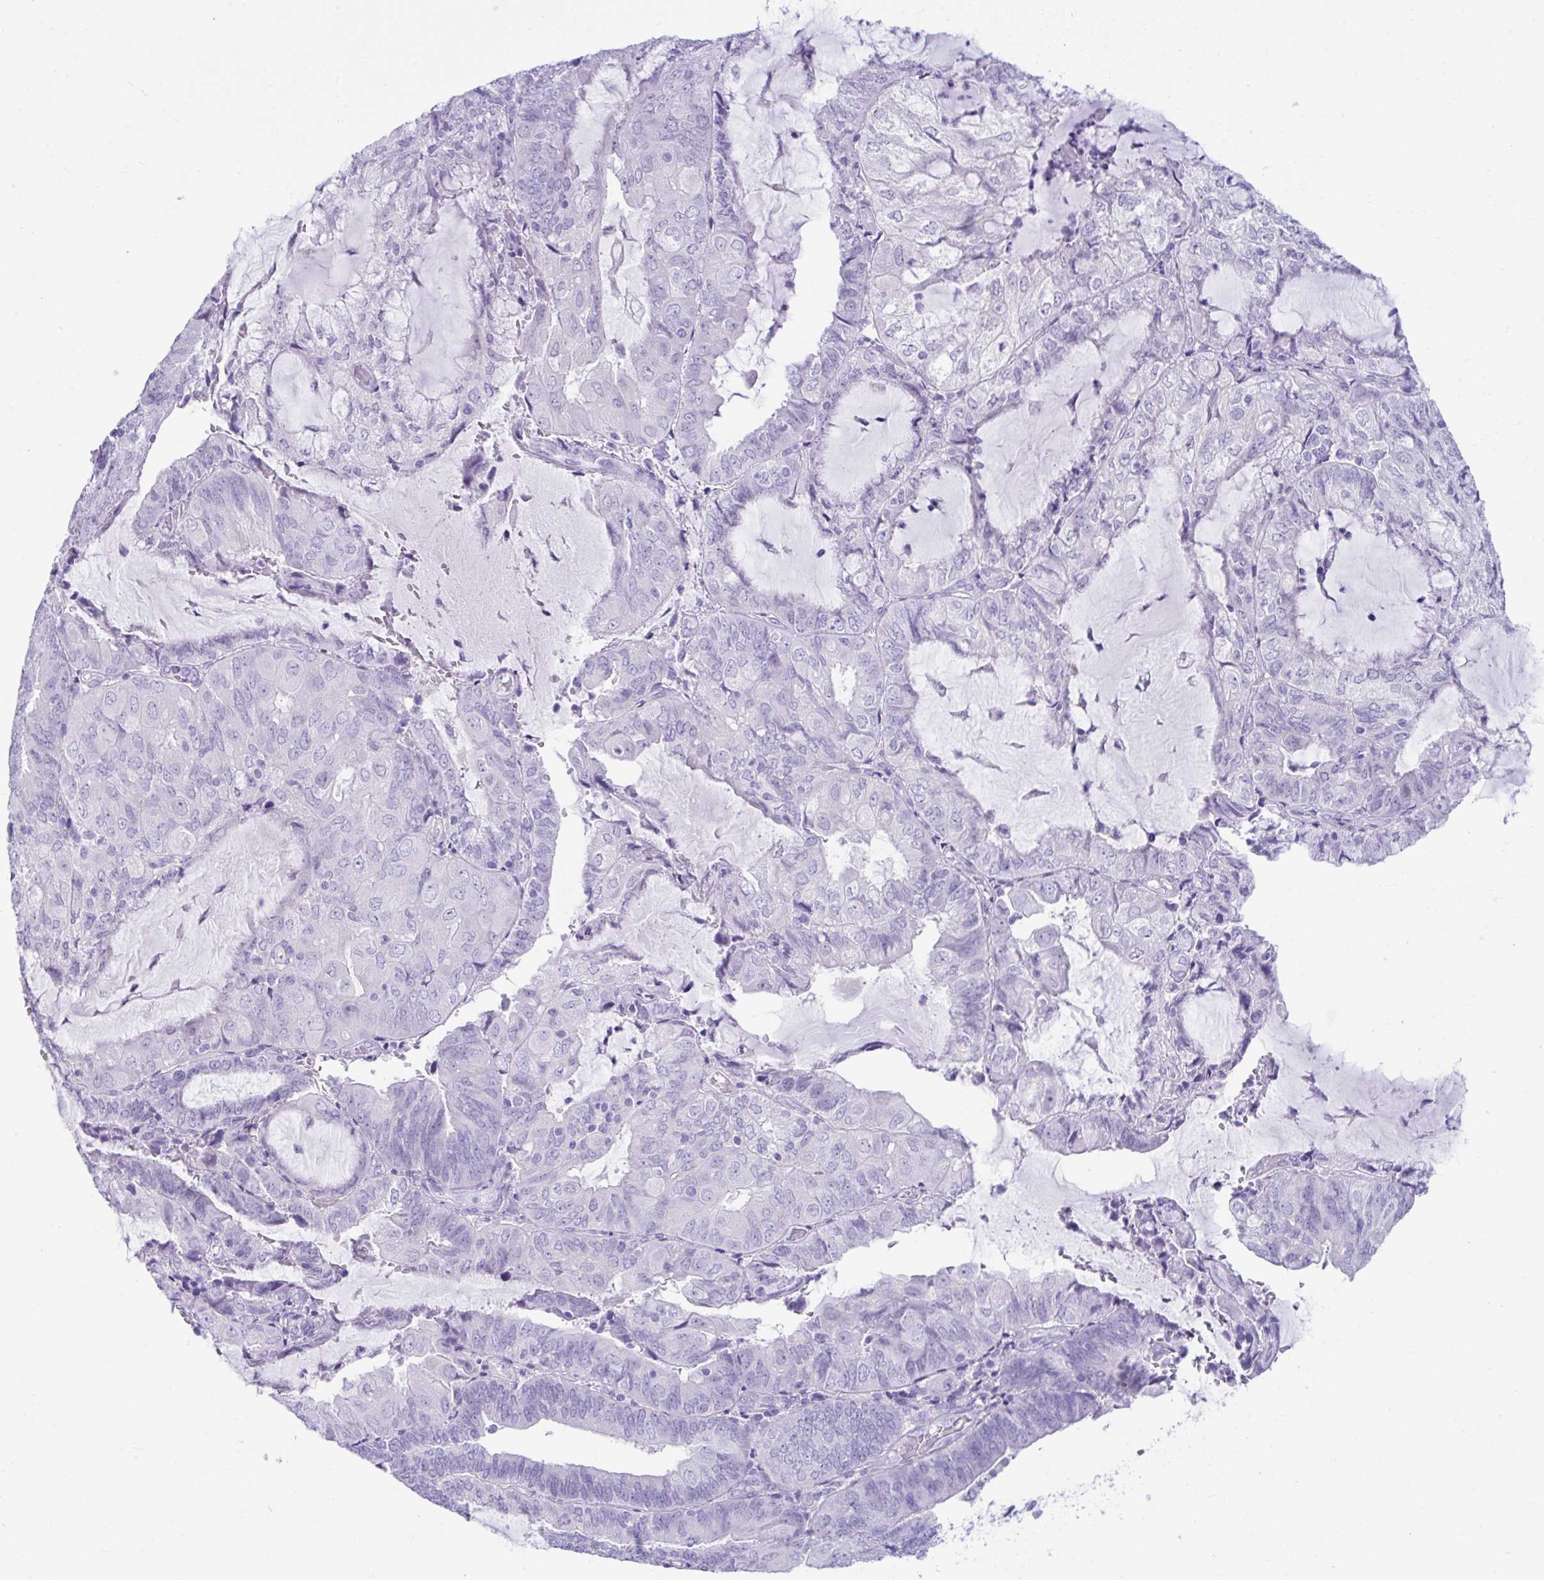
{"staining": {"intensity": "negative", "quantity": "none", "location": "none"}, "tissue": "endometrial cancer", "cell_type": "Tumor cells", "image_type": "cancer", "snomed": [{"axis": "morphology", "description": "Adenocarcinoma, NOS"}, {"axis": "topography", "description": "Endometrium"}], "caption": "This is an immunohistochemistry histopathology image of human endometrial adenocarcinoma. There is no staining in tumor cells.", "gene": "PSCA", "patient": {"sex": "female", "age": 81}}